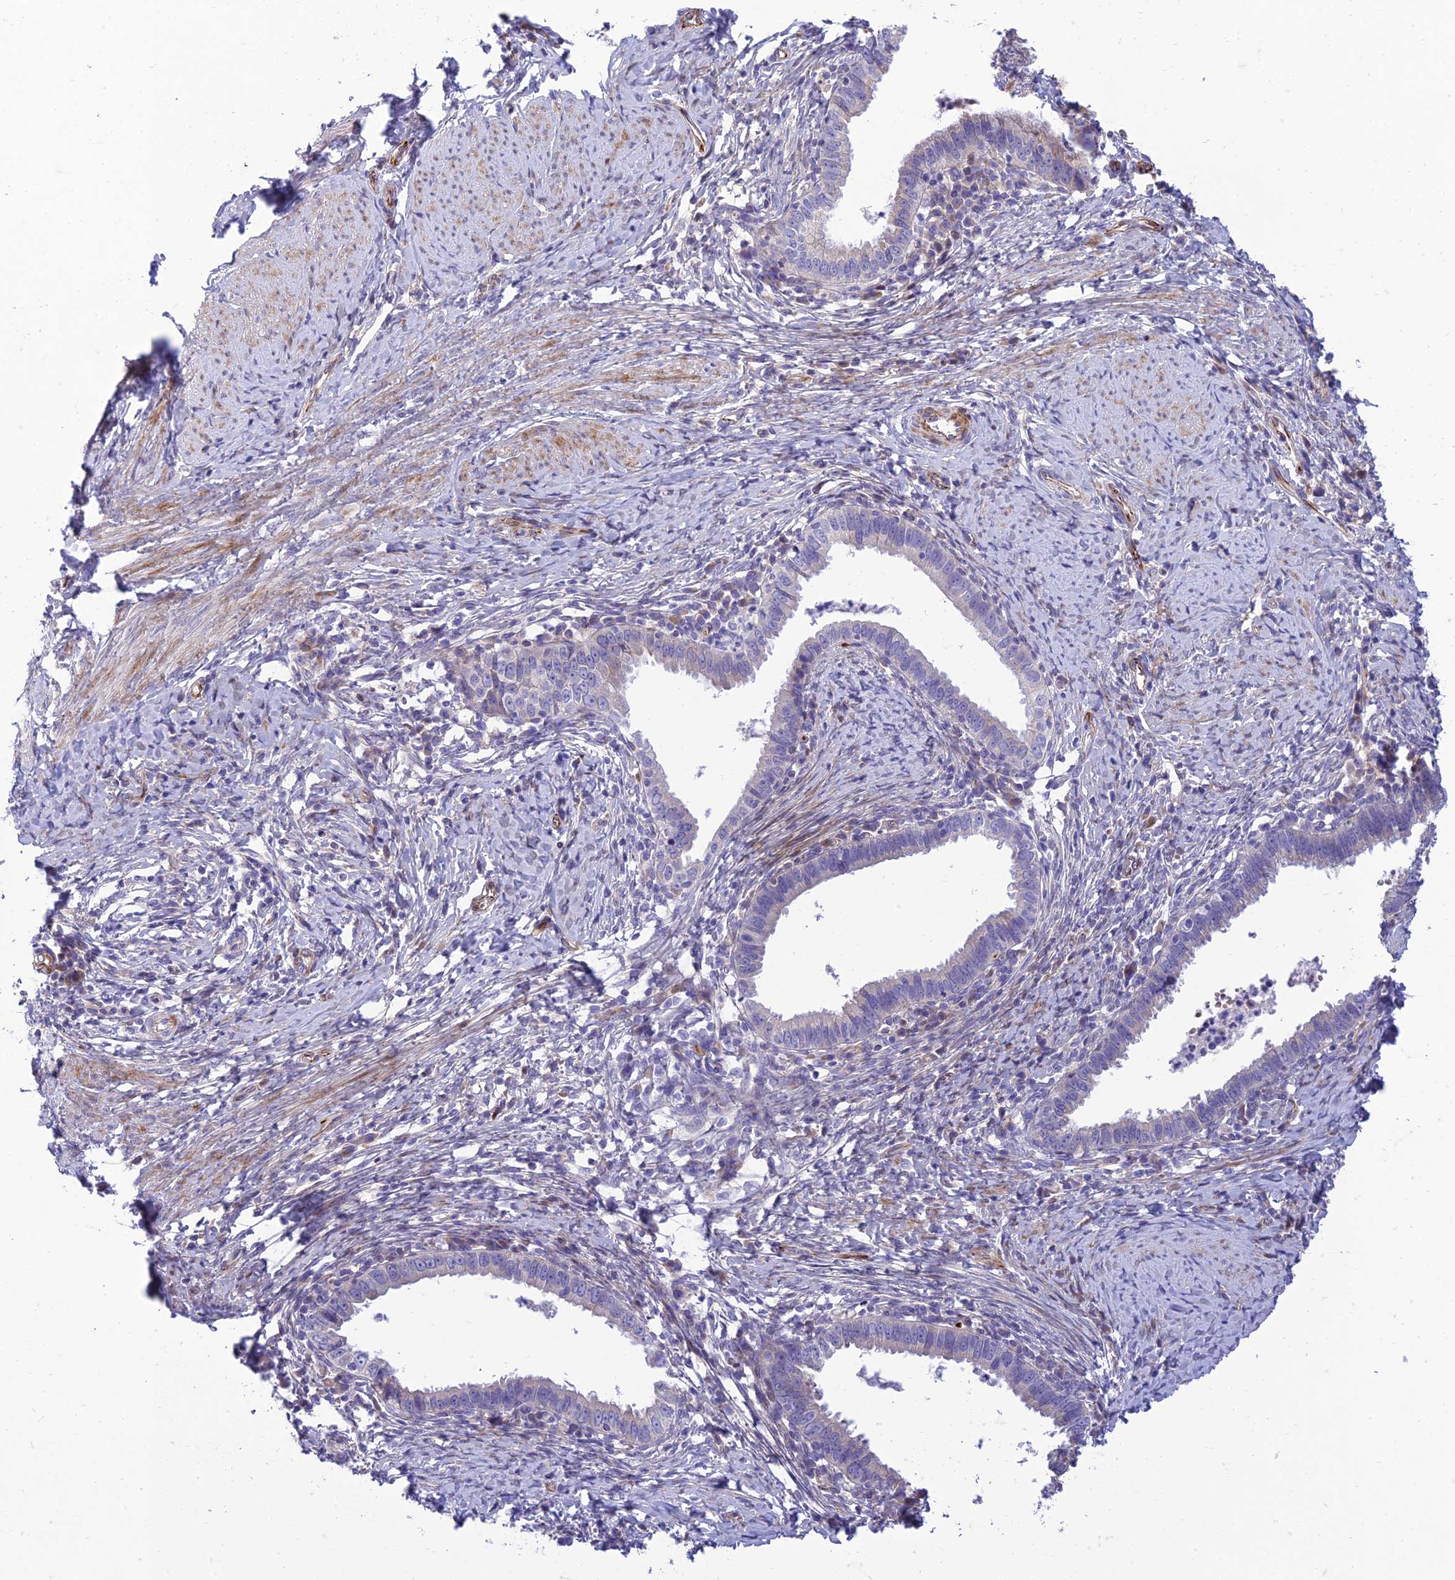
{"staining": {"intensity": "negative", "quantity": "none", "location": "none"}, "tissue": "cervical cancer", "cell_type": "Tumor cells", "image_type": "cancer", "snomed": [{"axis": "morphology", "description": "Adenocarcinoma, NOS"}, {"axis": "topography", "description": "Cervix"}], "caption": "Immunohistochemistry photomicrograph of neoplastic tissue: cervical adenocarcinoma stained with DAB (3,3'-diaminobenzidine) reveals no significant protein staining in tumor cells.", "gene": "SEL1L3", "patient": {"sex": "female", "age": 36}}